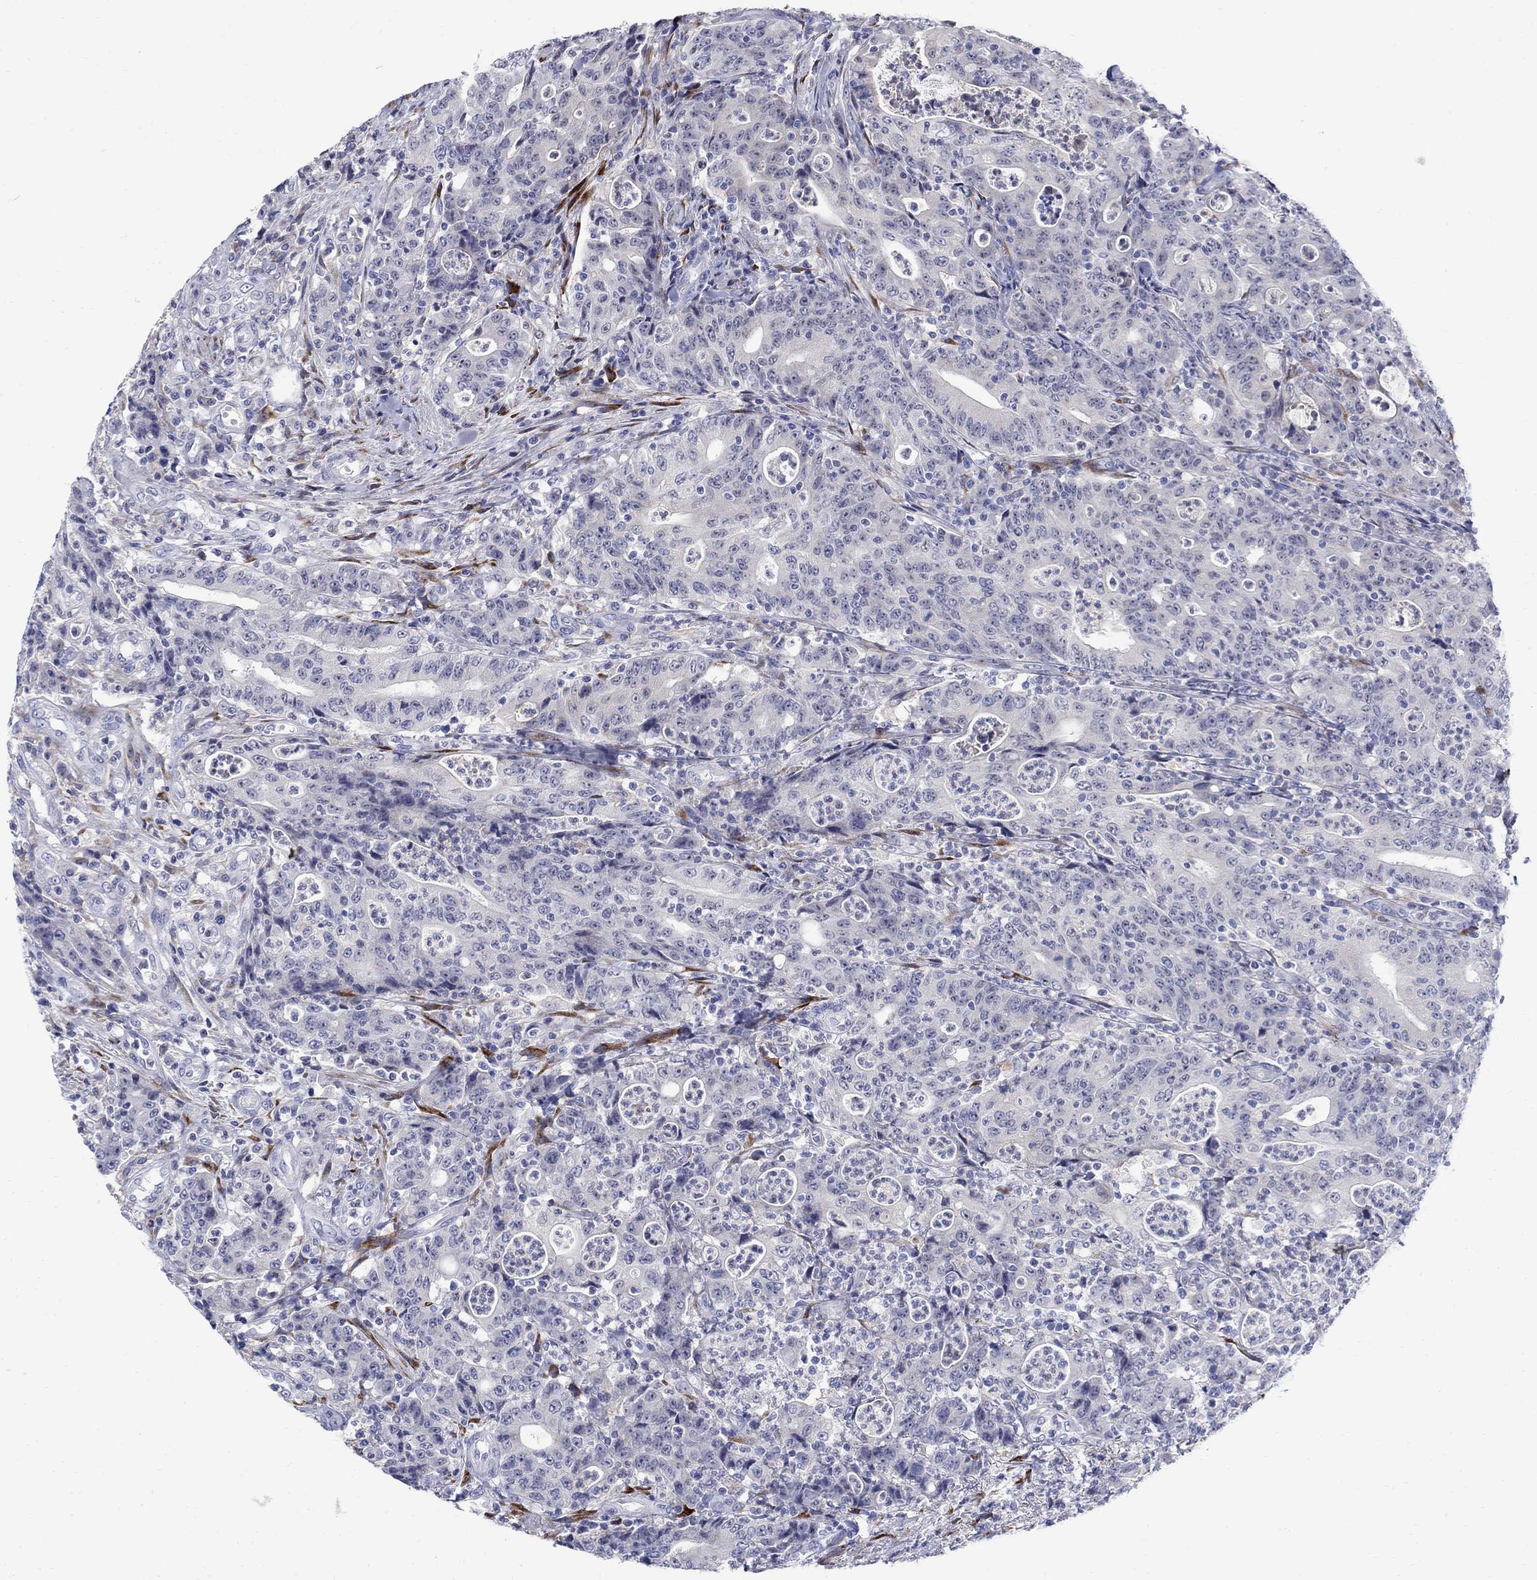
{"staining": {"intensity": "negative", "quantity": "none", "location": "none"}, "tissue": "colorectal cancer", "cell_type": "Tumor cells", "image_type": "cancer", "snomed": [{"axis": "morphology", "description": "Adenocarcinoma, NOS"}, {"axis": "topography", "description": "Colon"}], "caption": "The photomicrograph reveals no staining of tumor cells in adenocarcinoma (colorectal).", "gene": "REEP2", "patient": {"sex": "male", "age": 70}}